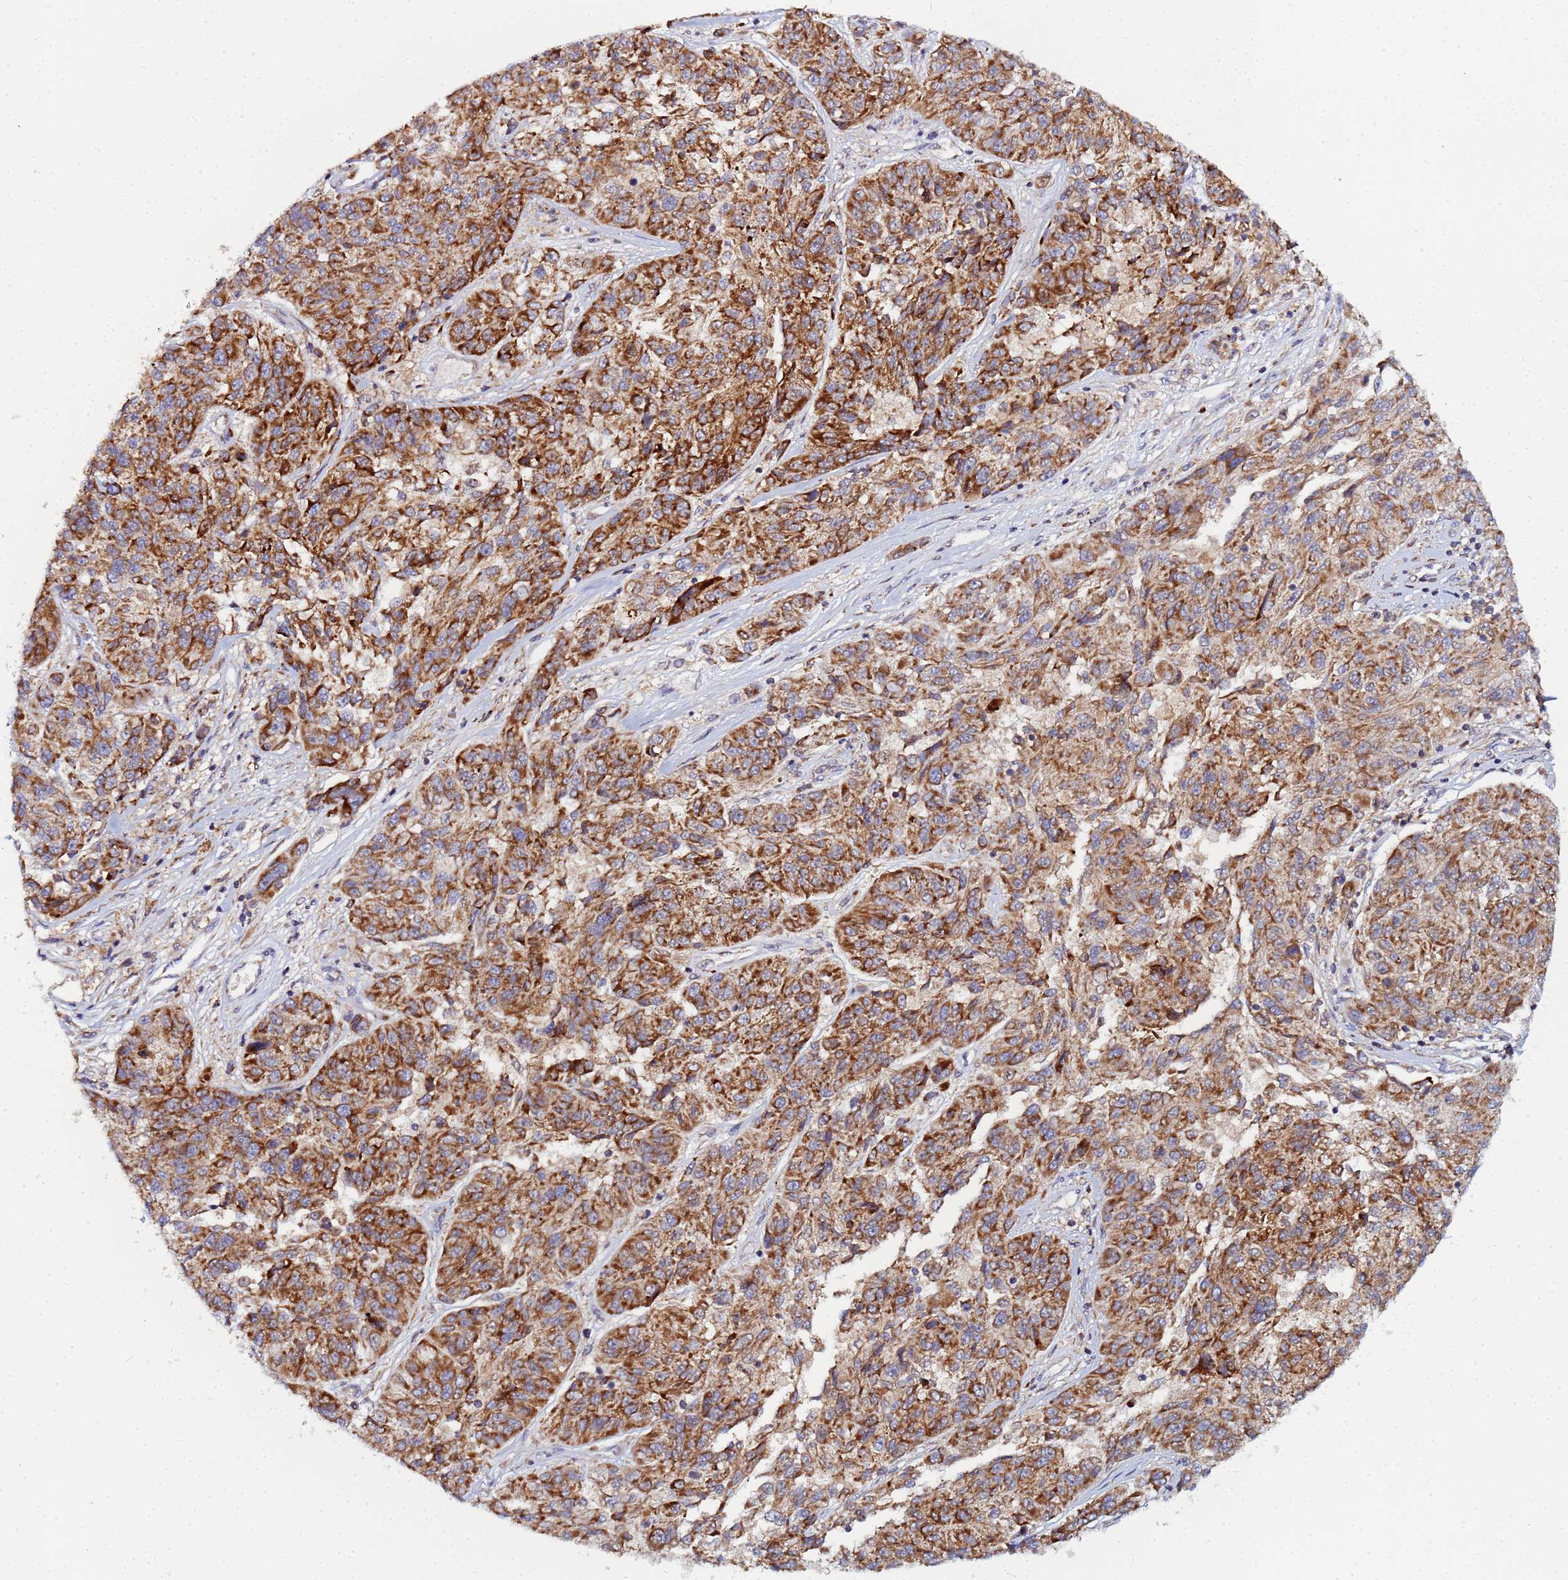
{"staining": {"intensity": "strong", "quantity": ">75%", "location": "cytoplasmic/membranous"}, "tissue": "melanoma", "cell_type": "Tumor cells", "image_type": "cancer", "snomed": [{"axis": "morphology", "description": "Malignant melanoma, NOS"}, {"axis": "topography", "description": "Skin"}], "caption": "Immunohistochemical staining of melanoma shows high levels of strong cytoplasmic/membranous protein staining in approximately >75% of tumor cells.", "gene": "CCDC127", "patient": {"sex": "male", "age": 53}}